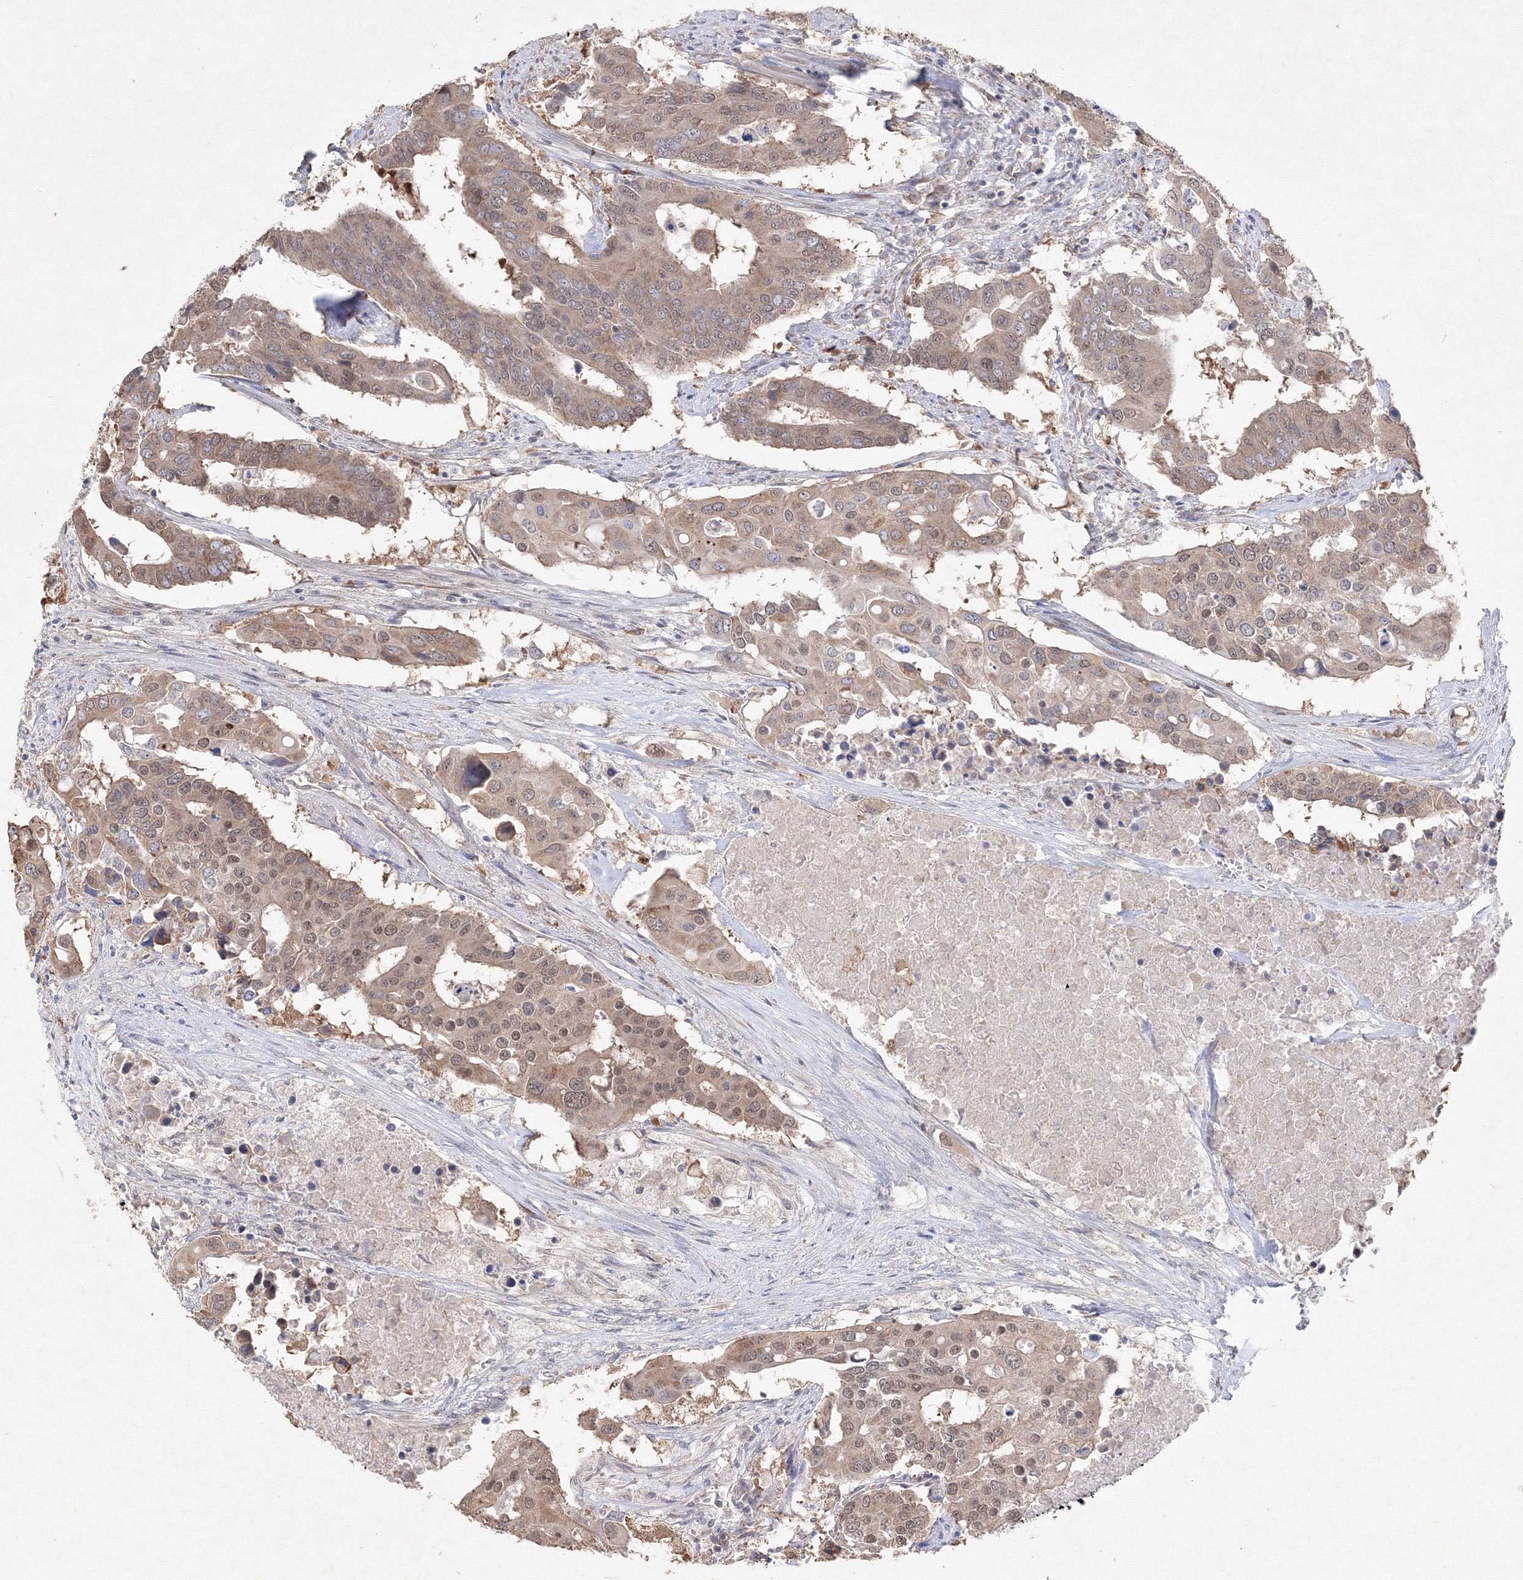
{"staining": {"intensity": "moderate", "quantity": ">75%", "location": "cytoplasmic/membranous,nuclear"}, "tissue": "colorectal cancer", "cell_type": "Tumor cells", "image_type": "cancer", "snomed": [{"axis": "morphology", "description": "Adenocarcinoma, NOS"}, {"axis": "topography", "description": "Colon"}], "caption": "Brown immunohistochemical staining in colorectal adenocarcinoma displays moderate cytoplasmic/membranous and nuclear positivity in about >75% of tumor cells.", "gene": "FBXL8", "patient": {"sex": "male", "age": 77}}